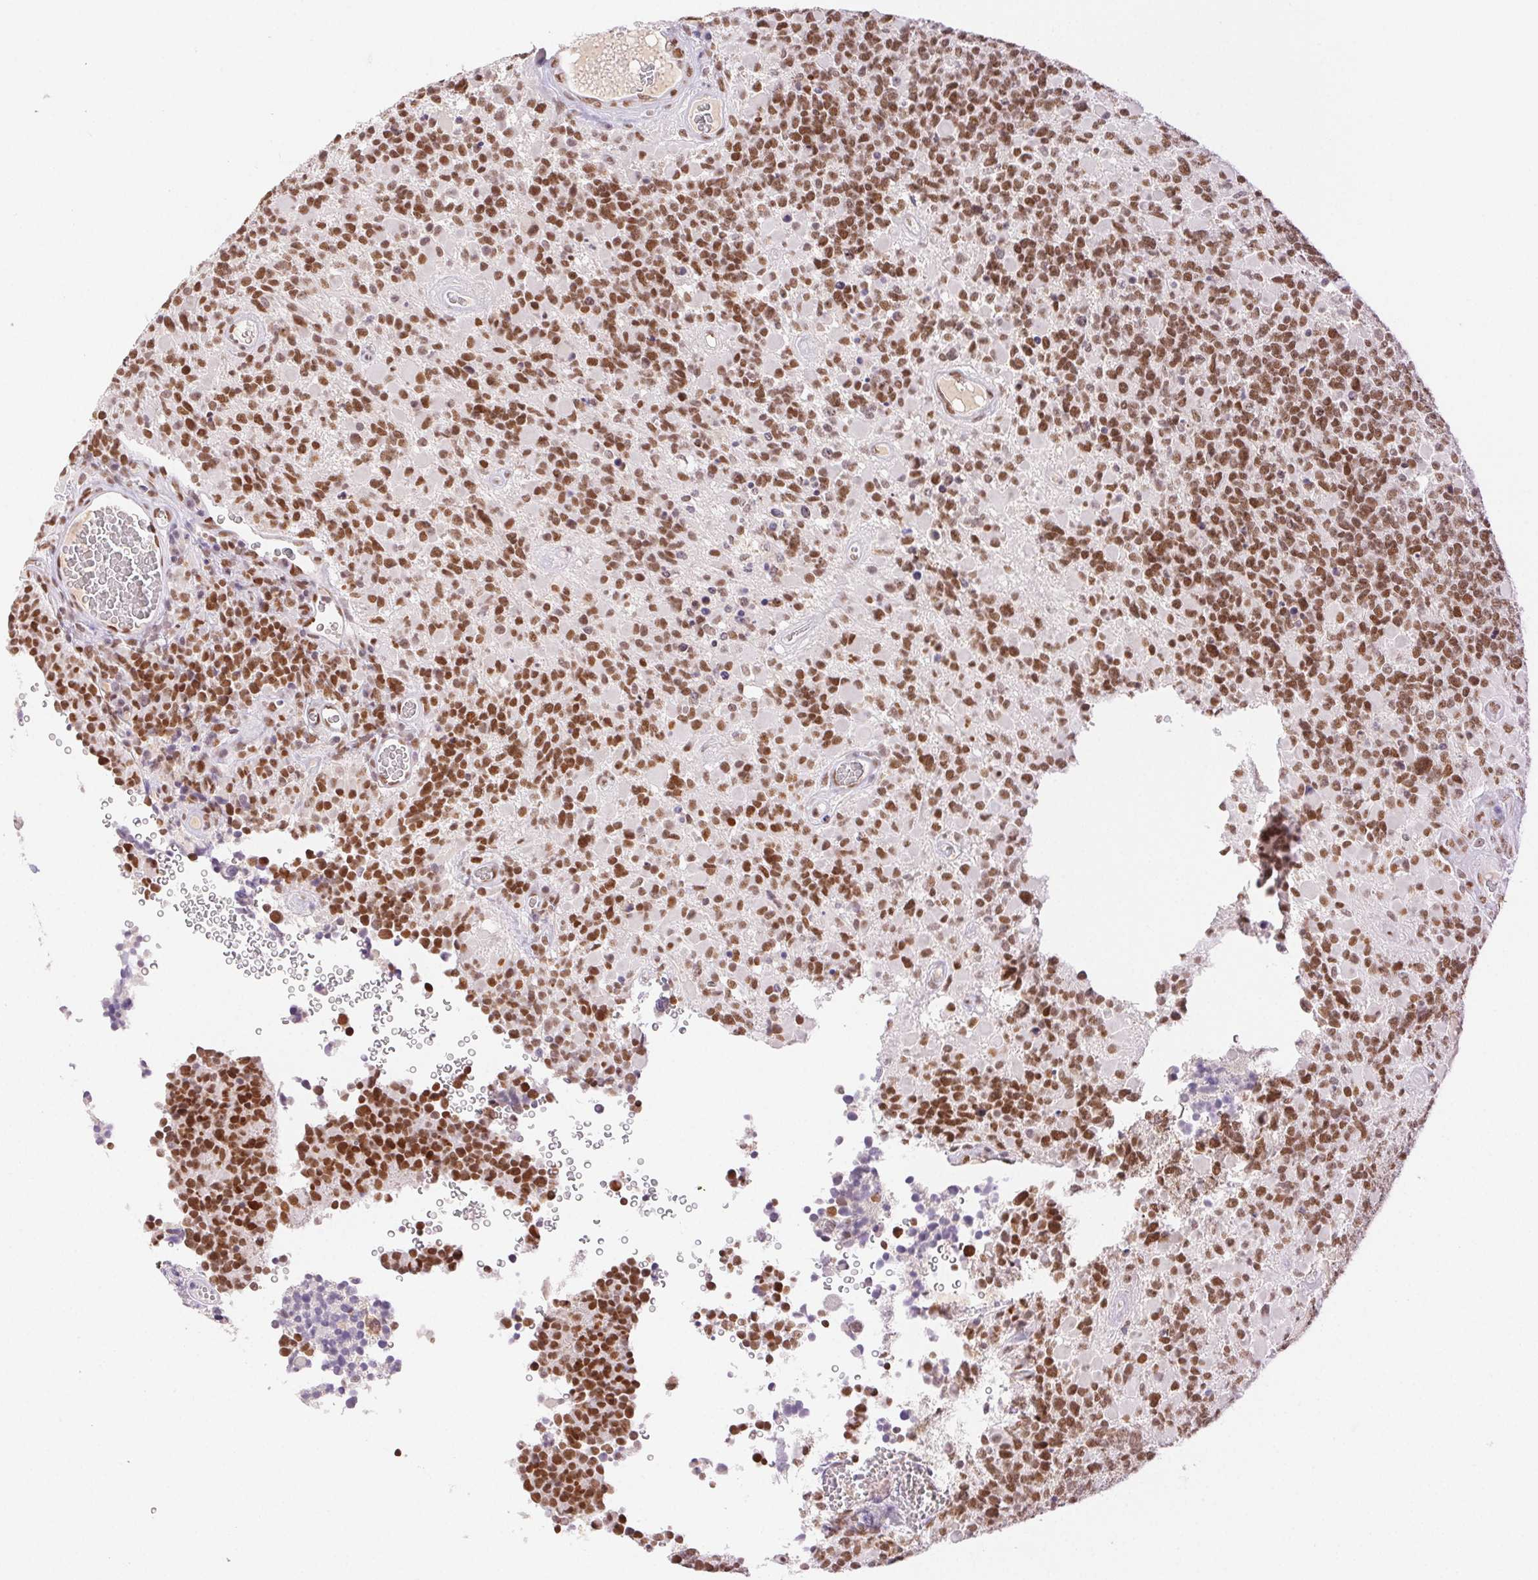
{"staining": {"intensity": "moderate", "quantity": ">75%", "location": "nuclear"}, "tissue": "glioma", "cell_type": "Tumor cells", "image_type": "cancer", "snomed": [{"axis": "morphology", "description": "Glioma, malignant, High grade"}, {"axis": "topography", "description": "Brain"}], "caption": "Protein staining by immunohistochemistry exhibits moderate nuclear staining in about >75% of tumor cells in glioma.", "gene": "H2AZ2", "patient": {"sex": "female", "age": 40}}